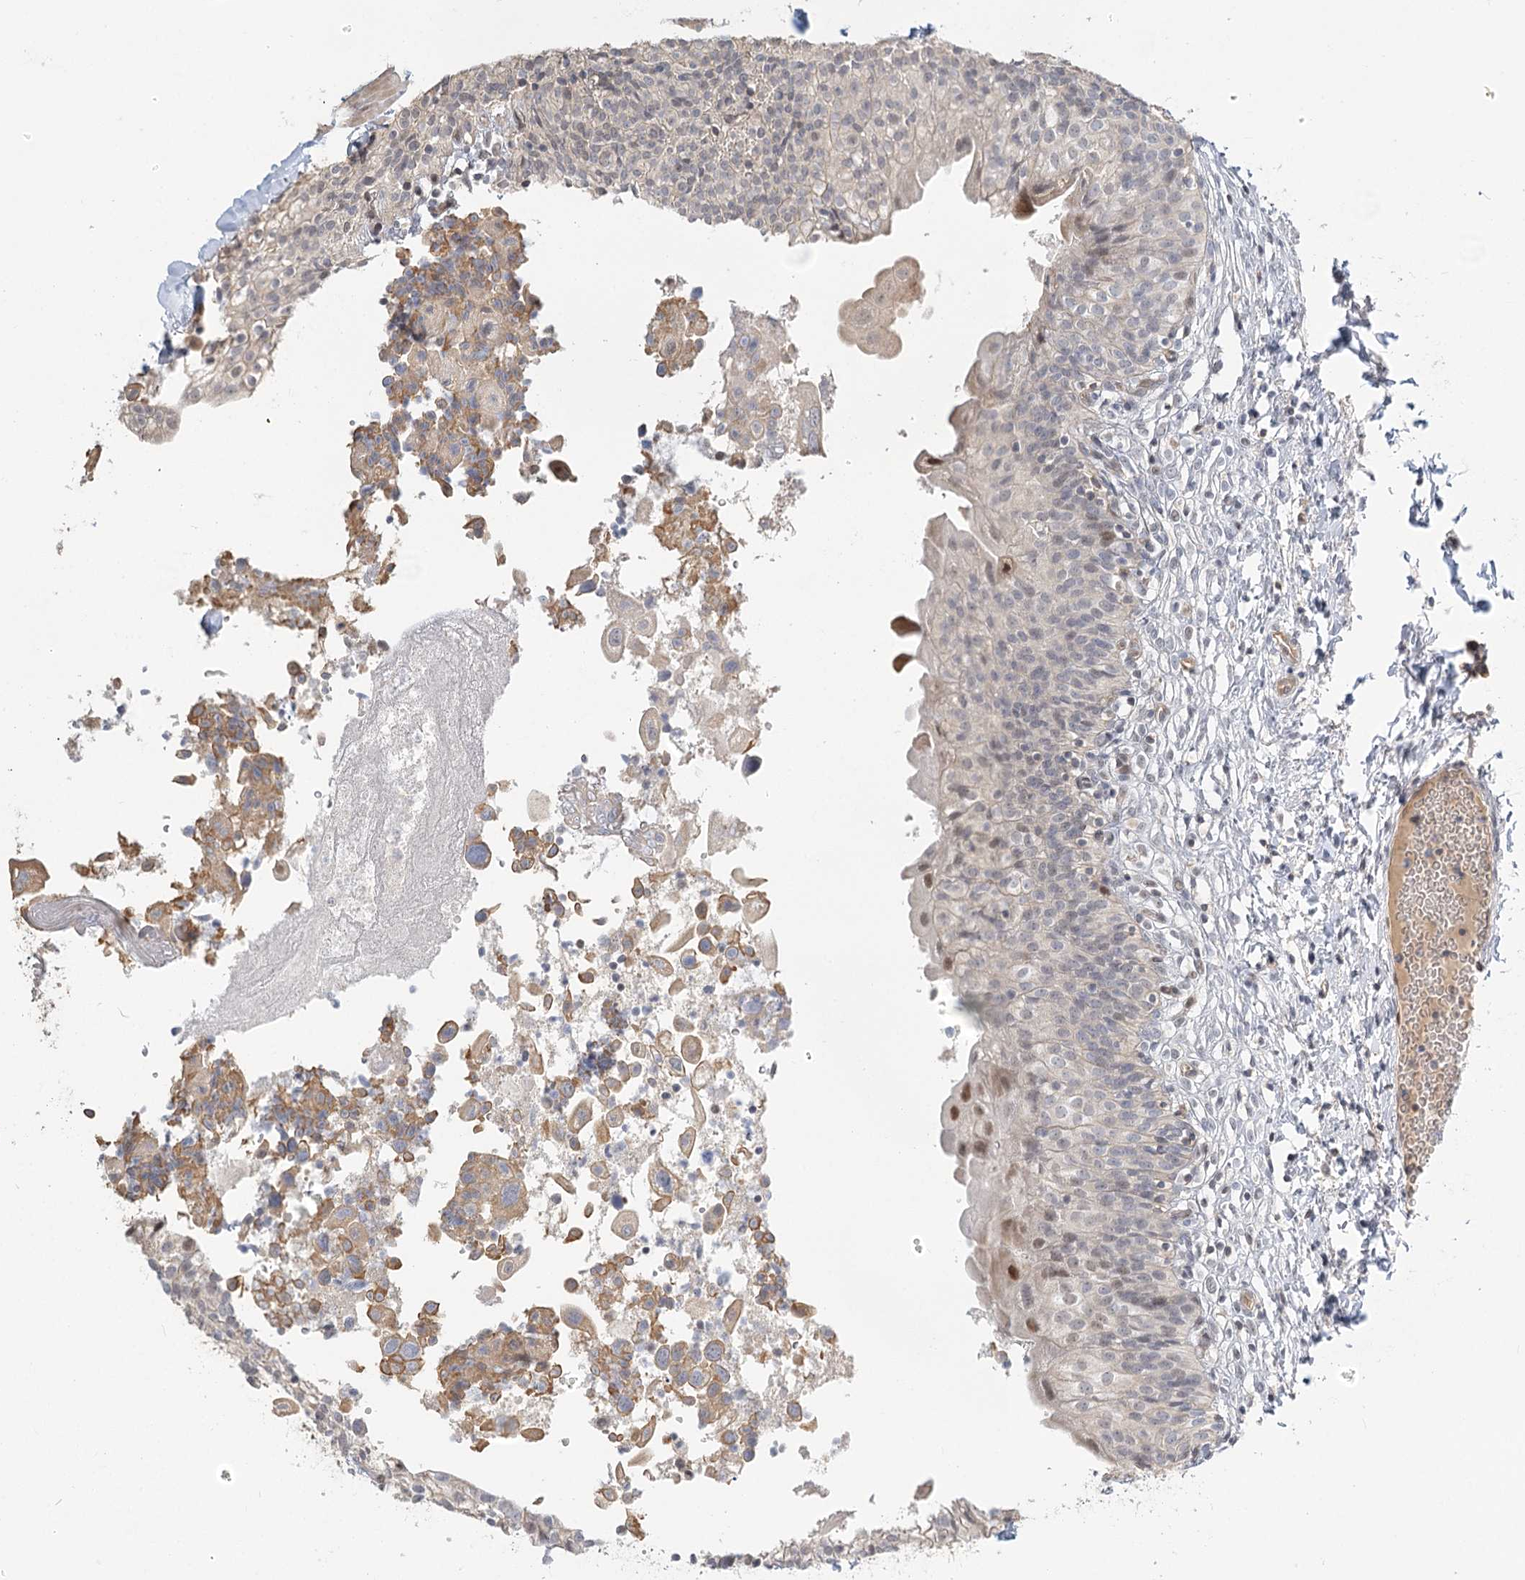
{"staining": {"intensity": "moderate", "quantity": "<25%", "location": "cytoplasmic/membranous,nuclear"}, "tissue": "urinary bladder", "cell_type": "Urothelial cells", "image_type": "normal", "snomed": [{"axis": "morphology", "description": "Normal tissue, NOS"}, {"axis": "topography", "description": "Urinary bladder"}], "caption": "IHC (DAB (3,3'-diaminobenzidine)) staining of normal human urinary bladder demonstrates moderate cytoplasmic/membranous,nuclear protein positivity in about <25% of urothelial cells. The protein is shown in brown color, while the nuclei are stained blue.", "gene": "GUCY2C", "patient": {"sex": "male", "age": 55}}